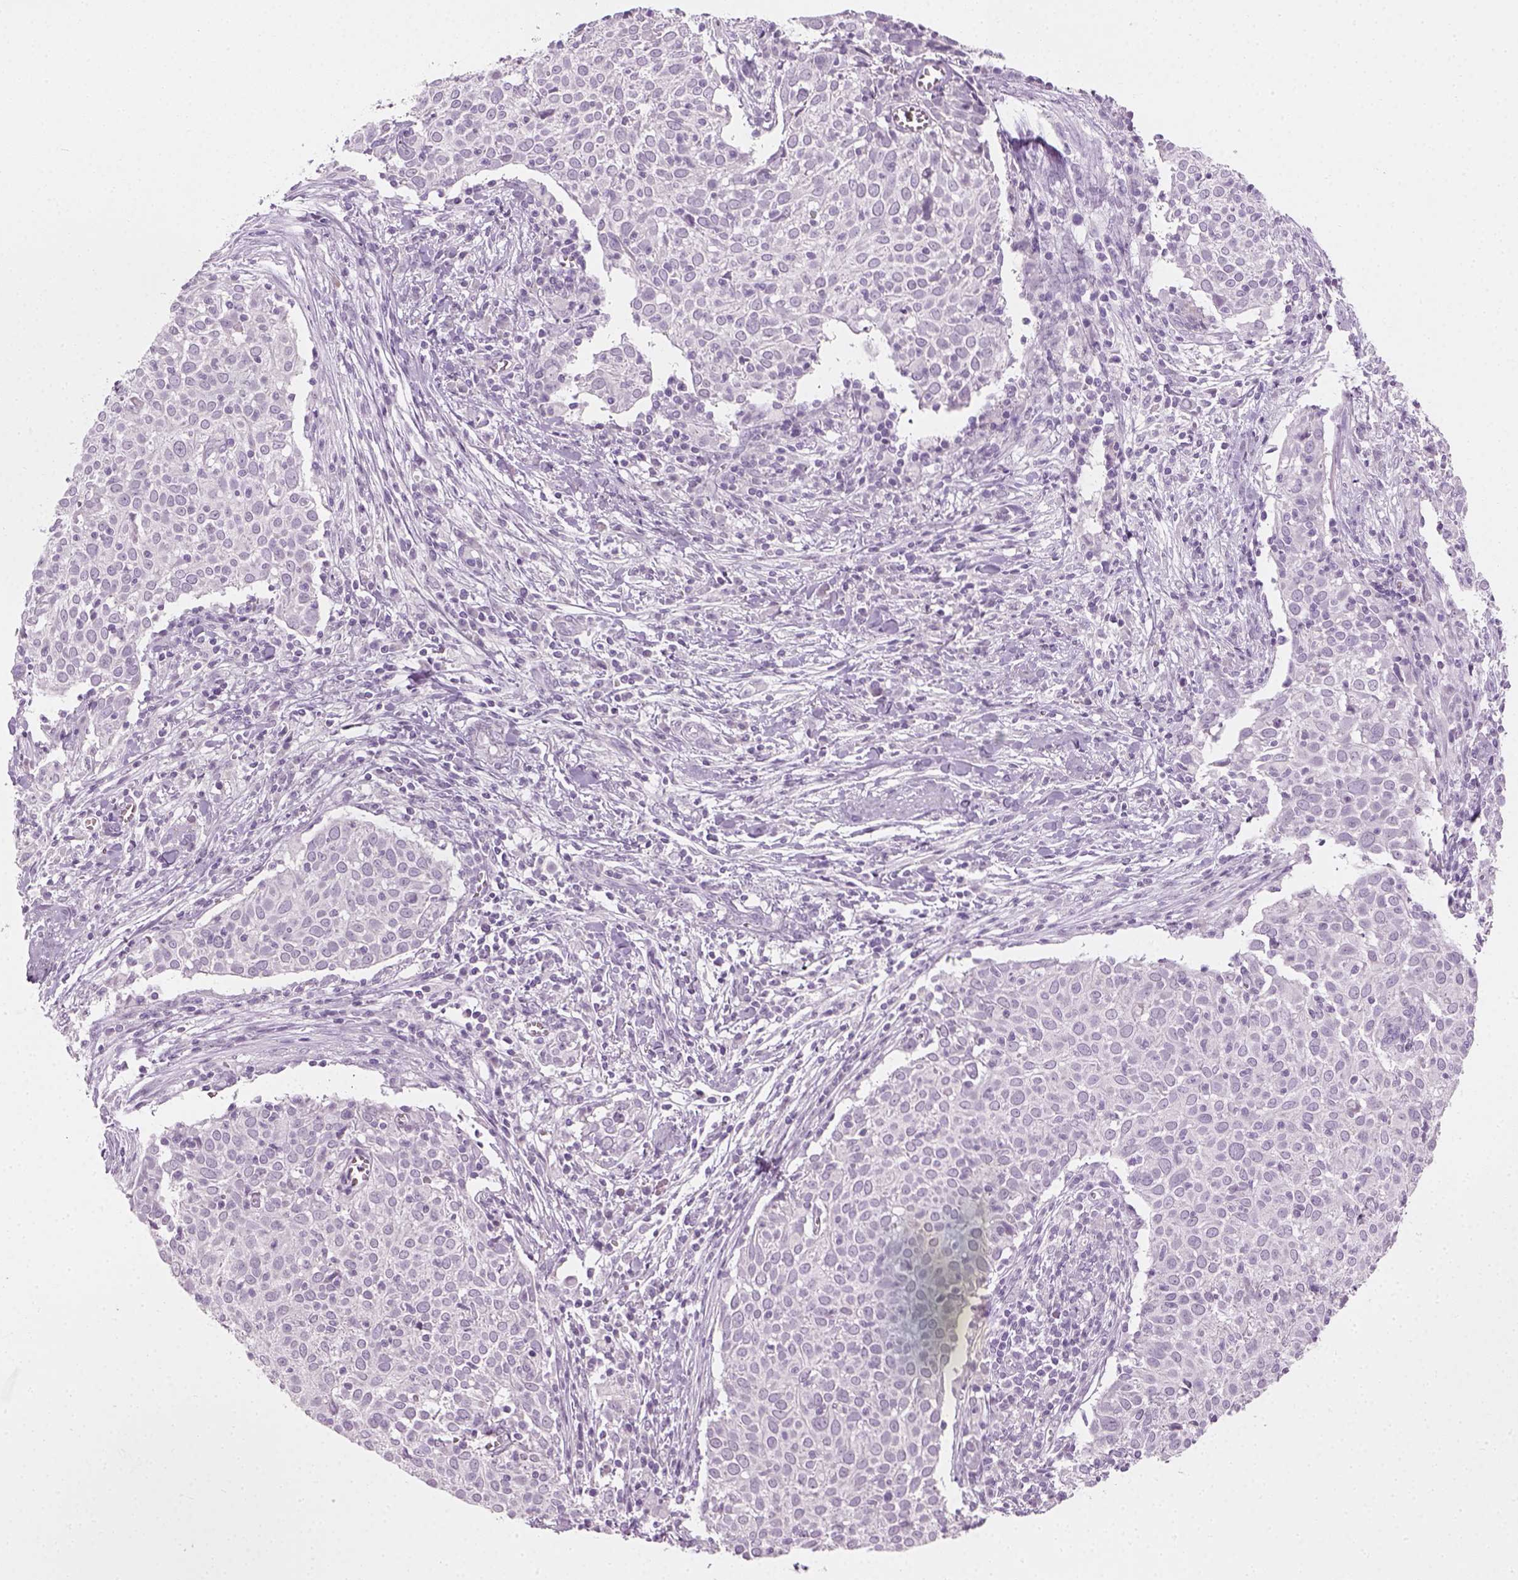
{"staining": {"intensity": "negative", "quantity": "none", "location": "none"}, "tissue": "cervical cancer", "cell_type": "Tumor cells", "image_type": "cancer", "snomed": [{"axis": "morphology", "description": "Squamous cell carcinoma, NOS"}, {"axis": "topography", "description": "Cervix"}], "caption": "Squamous cell carcinoma (cervical) stained for a protein using immunohistochemistry exhibits no expression tumor cells.", "gene": "TH", "patient": {"sex": "female", "age": 39}}